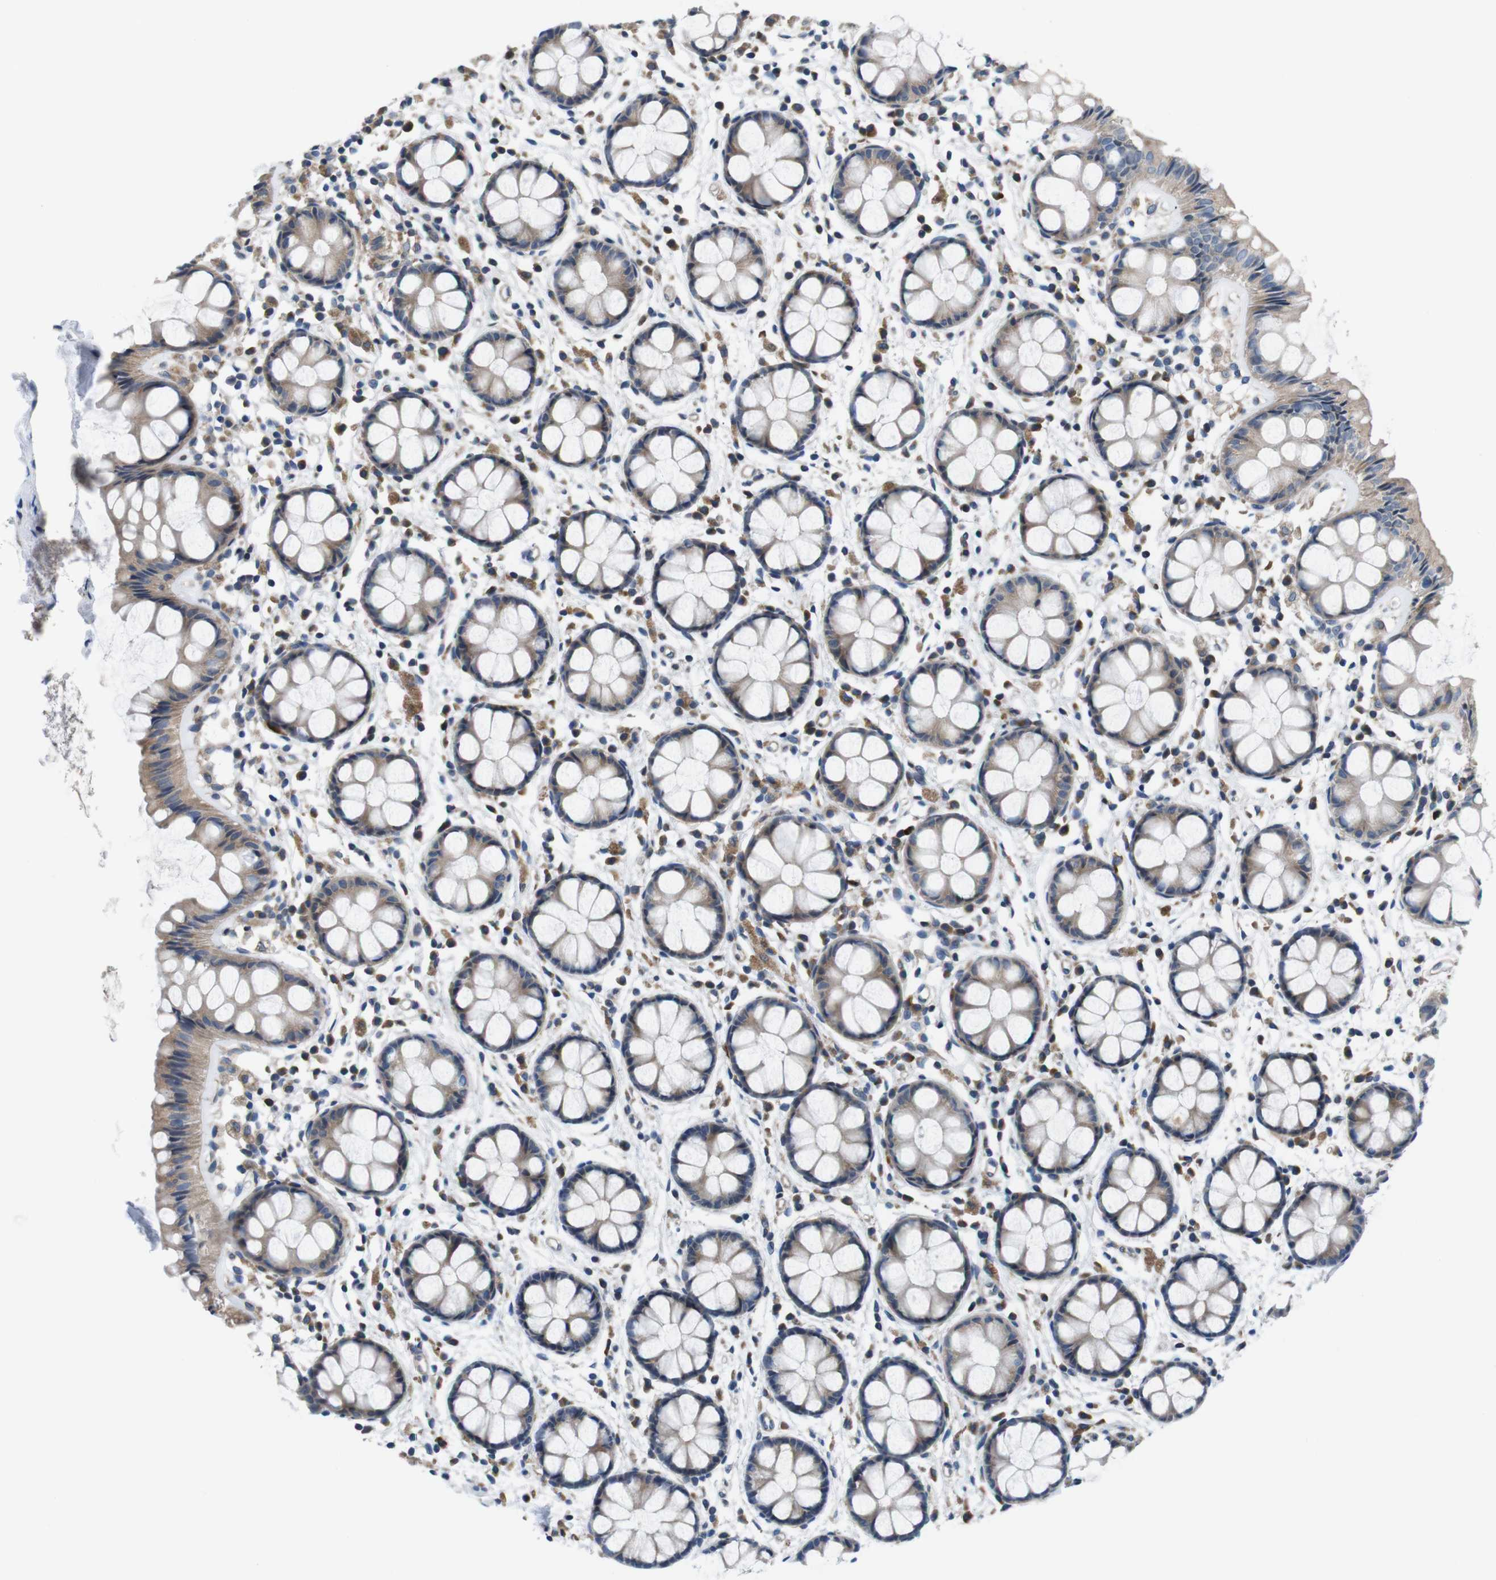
{"staining": {"intensity": "moderate", "quantity": ">75%", "location": "cytoplasmic/membranous"}, "tissue": "rectum", "cell_type": "Glandular cells", "image_type": "normal", "snomed": [{"axis": "morphology", "description": "Normal tissue, NOS"}, {"axis": "topography", "description": "Rectum"}], "caption": "Immunohistochemical staining of unremarkable human rectum exhibits >75% levels of moderate cytoplasmic/membranous protein positivity in about >75% of glandular cells.", "gene": "JAK1", "patient": {"sex": "female", "age": 66}}